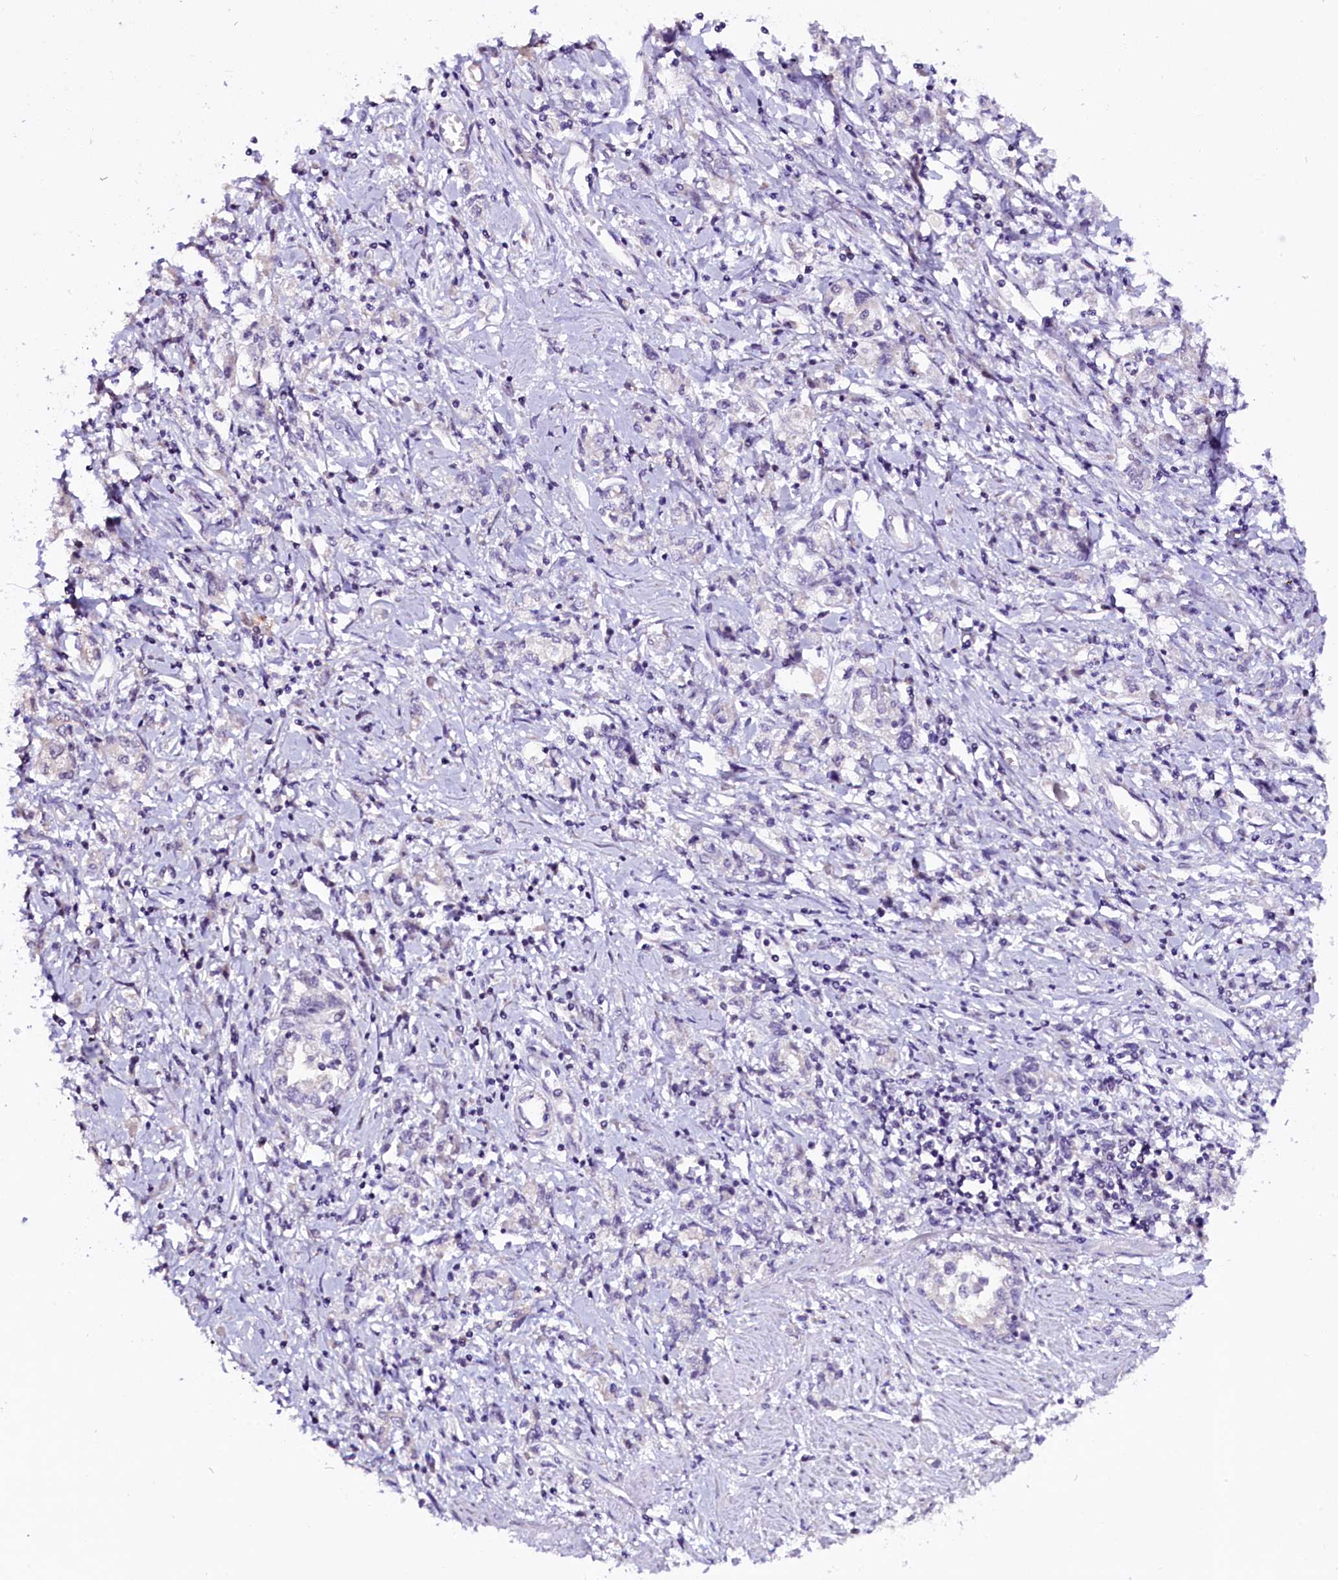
{"staining": {"intensity": "negative", "quantity": "none", "location": "none"}, "tissue": "stomach cancer", "cell_type": "Tumor cells", "image_type": "cancer", "snomed": [{"axis": "morphology", "description": "Adenocarcinoma, NOS"}, {"axis": "topography", "description": "Stomach"}], "caption": "This is a image of IHC staining of stomach adenocarcinoma, which shows no positivity in tumor cells.", "gene": "RPUSD2", "patient": {"sex": "female", "age": 76}}